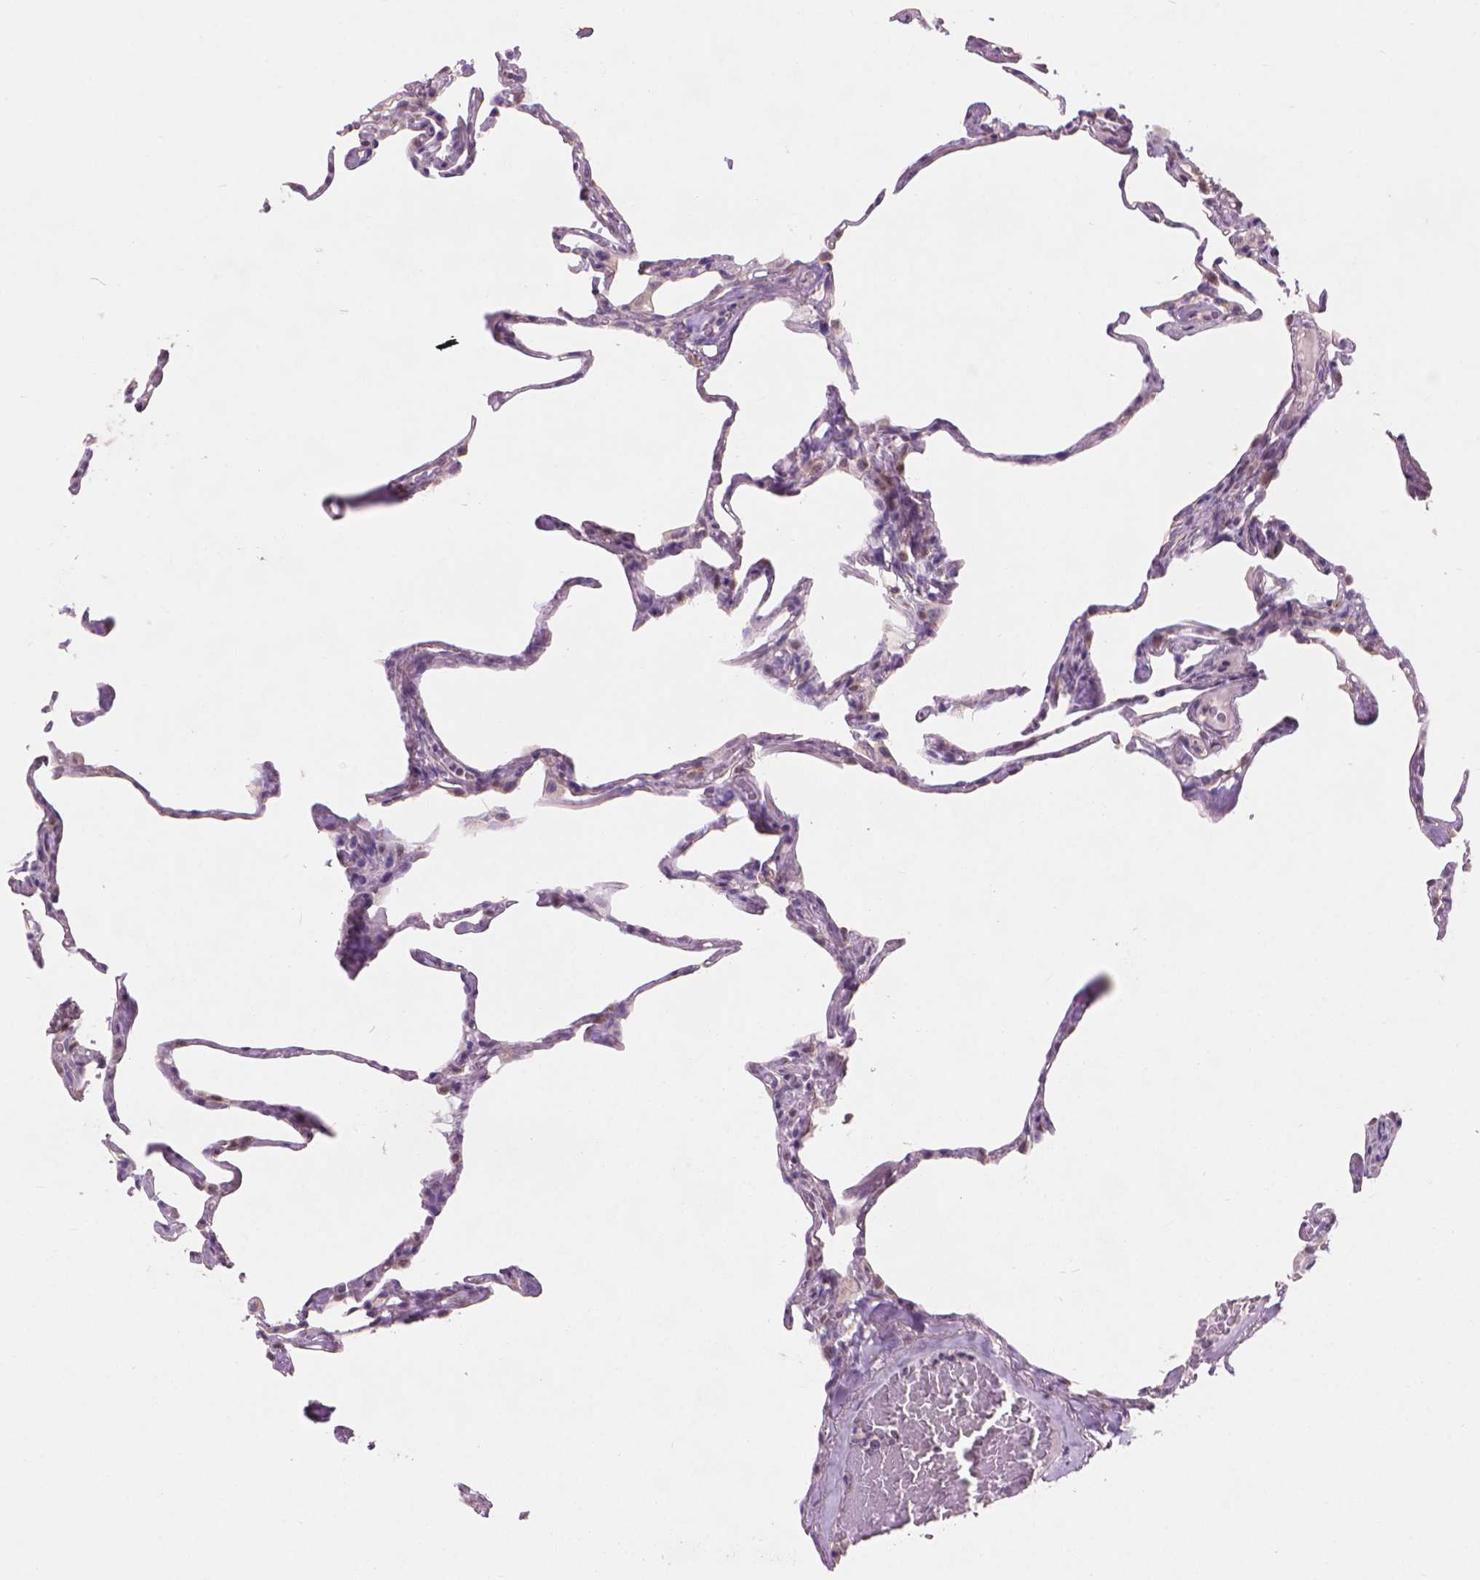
{"staining": {"intensity": "moderate", "quantity": "<25%", "location": "nuclear"}, "tissue": "lung", "cell_type": "Alveolar cells", "image_type": "normal", "snomed": [{"axis": "morphology", "description": "Normal tissue, NOS"}, {"axis": "topography", "description": "Lung"}], "caption": "High-power microscopy captured an immunohistochemistry (IHC) image of normal lung, revealing moderate nuclear positivity in approximately <25% of alveolar cells.", "gene": "ENO2", "patient": {"sex": "male", "age": 65}}